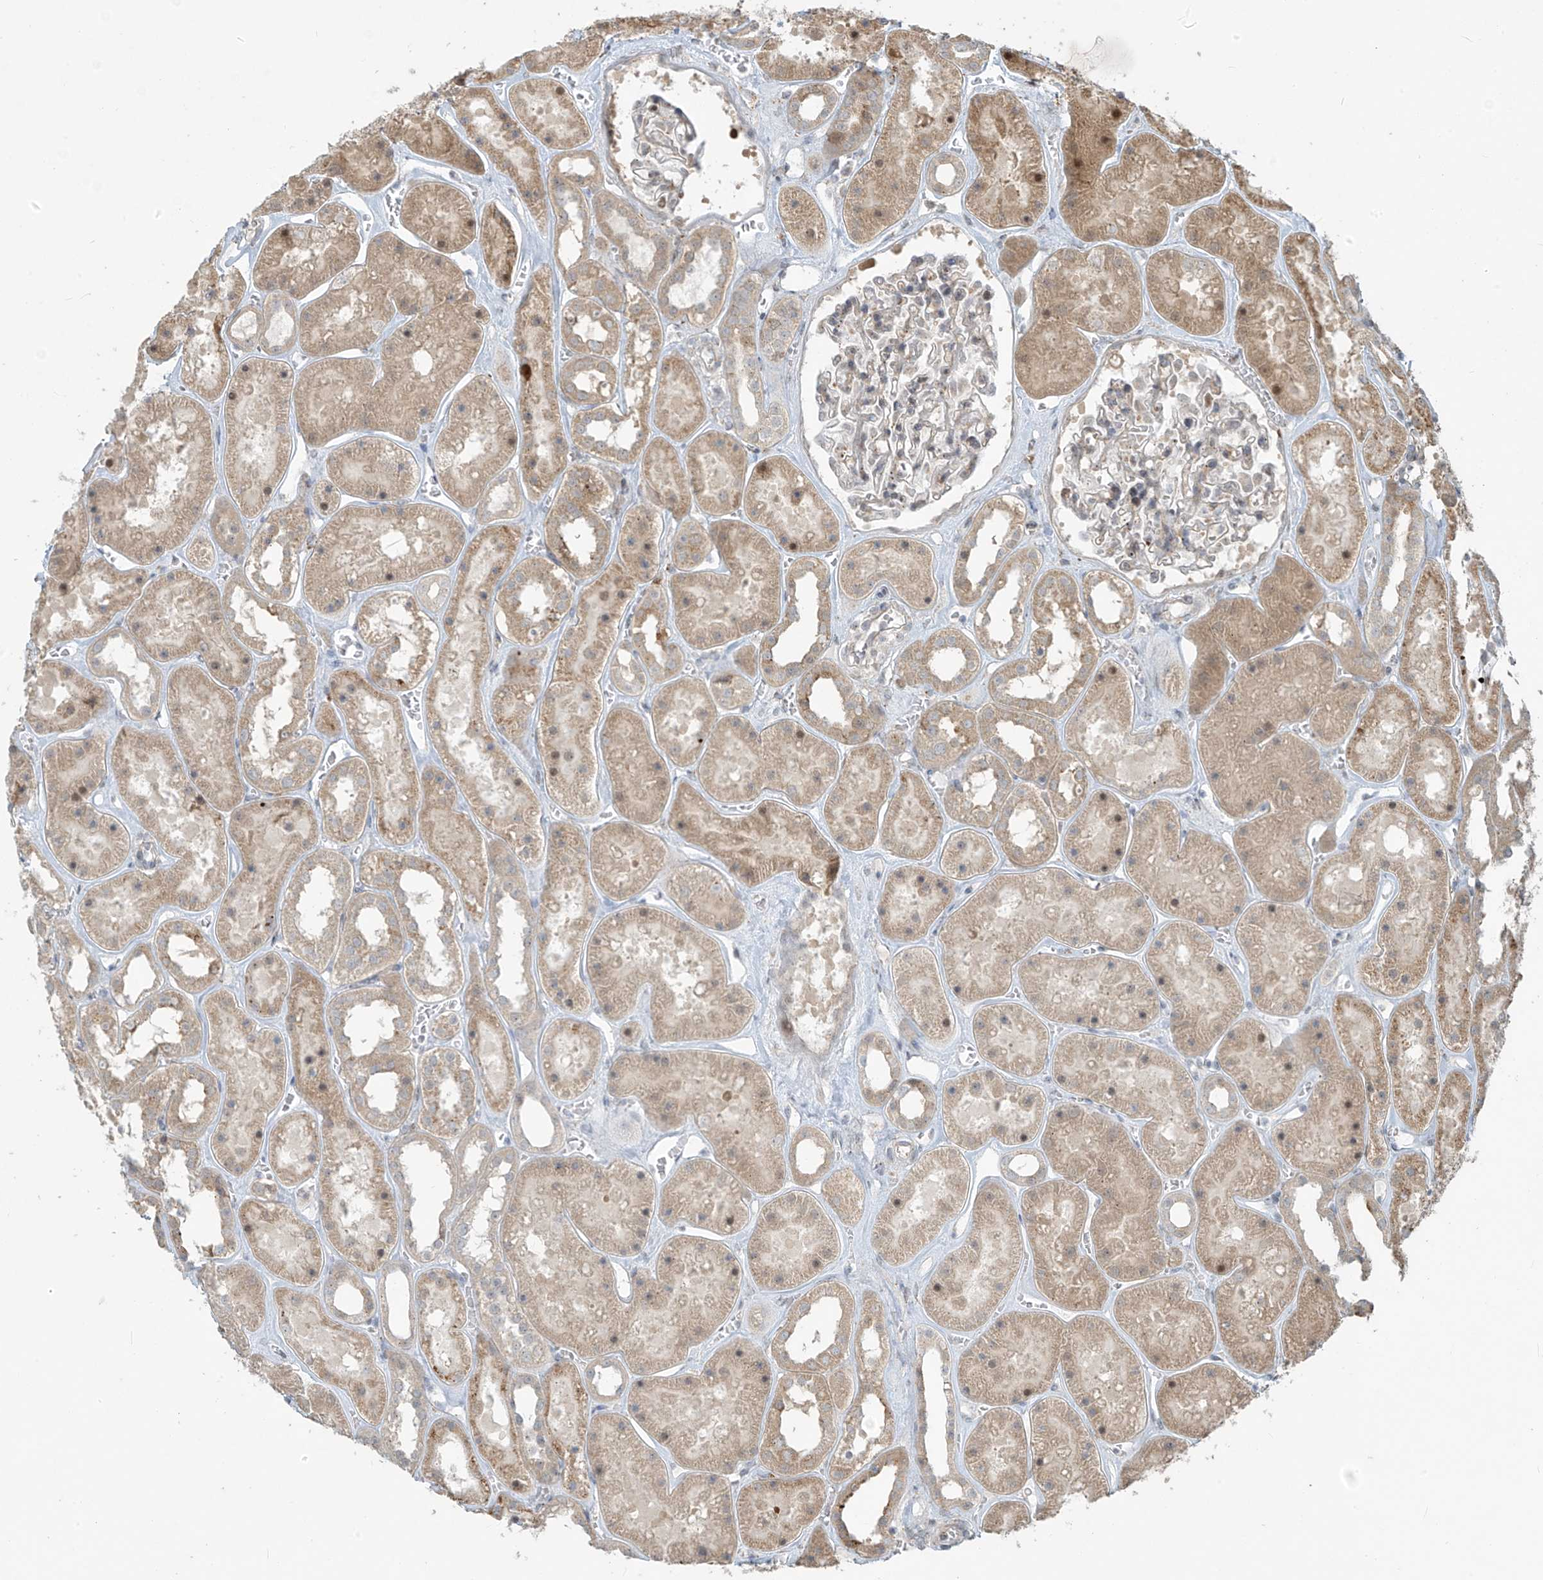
{"staining": {"intensity": "negative", "quantity": "none", "location": "none"}, "tissue": "kidney", "cell_type": "Cells in glomeruli", "image_type": "normal", "snomed": [{"axis": "morphology", "description": "Normal tissue, NOS"}, {"axis": "topography", "description": "Kidney"}], "caption": "The image exhibits no significant expression in cells in glomeruli of kidney. The staining was performed using DAB to visualize the protein expression in brown, while the nuclei were stained in blue with hematoxylin (Magnification: 20x).", "gene": "PLEKHM3", "patient": {"sex": "female", "age": 41}}